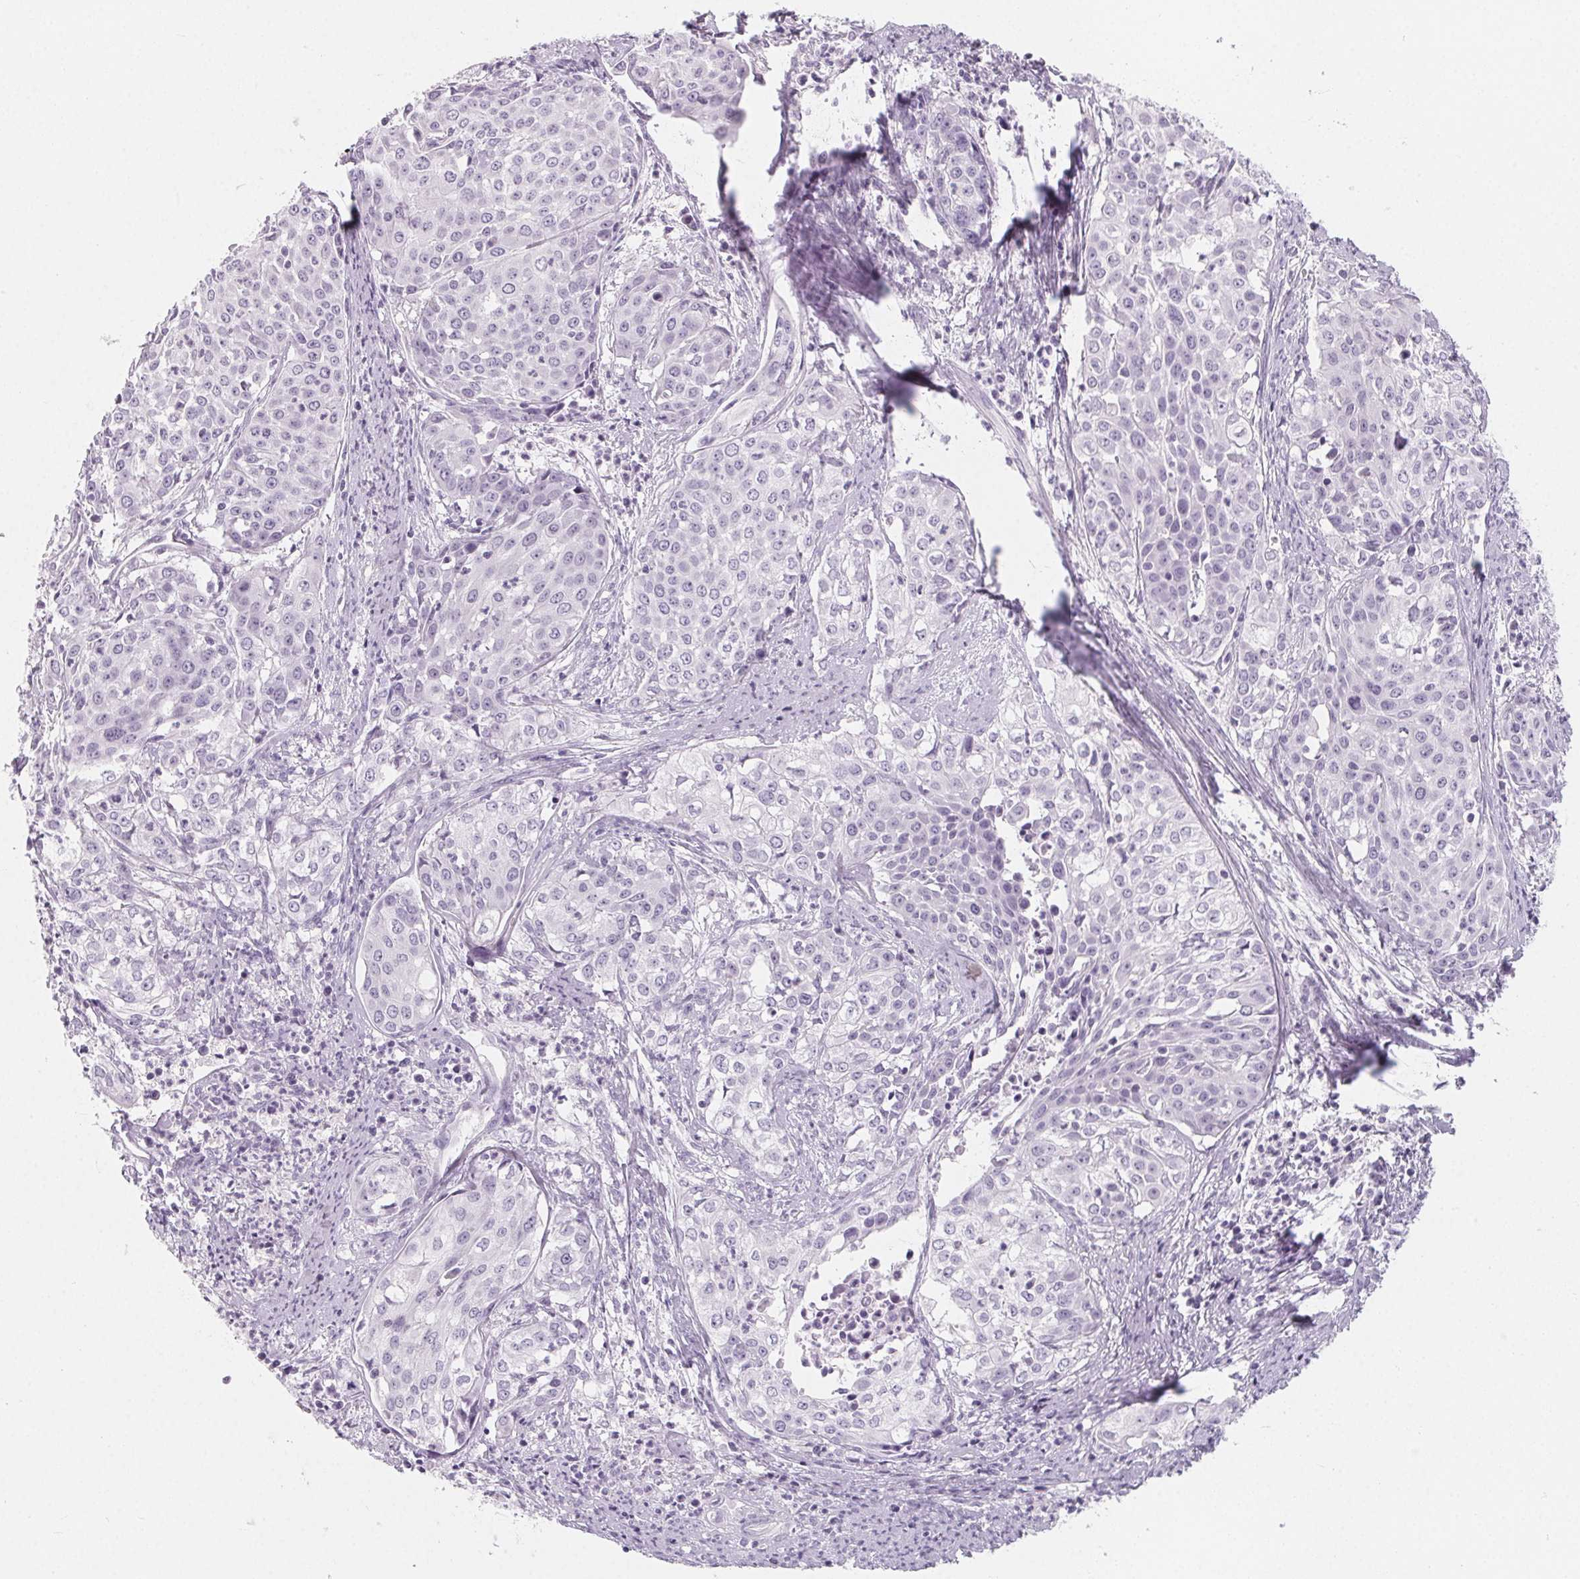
{"staining": {"intensity": "negative", "quantity": "none", "location": "none"}, "tissue": "cervical cancer", "cell_type": "Tumor cells", "image_type": "cancer", "snomed": [{"axis": "morphology", "description": "Squamous cell carcinoma, NOS"}, {"axis": "topography", "description": "Cervix"}], "caption": "The image exhibits no significant positivity in tumor cells of cervical cancer (squamous cell carcinoma).", "gene": "SH3GL2", "patient": {"sex": "female", "age": 39}}